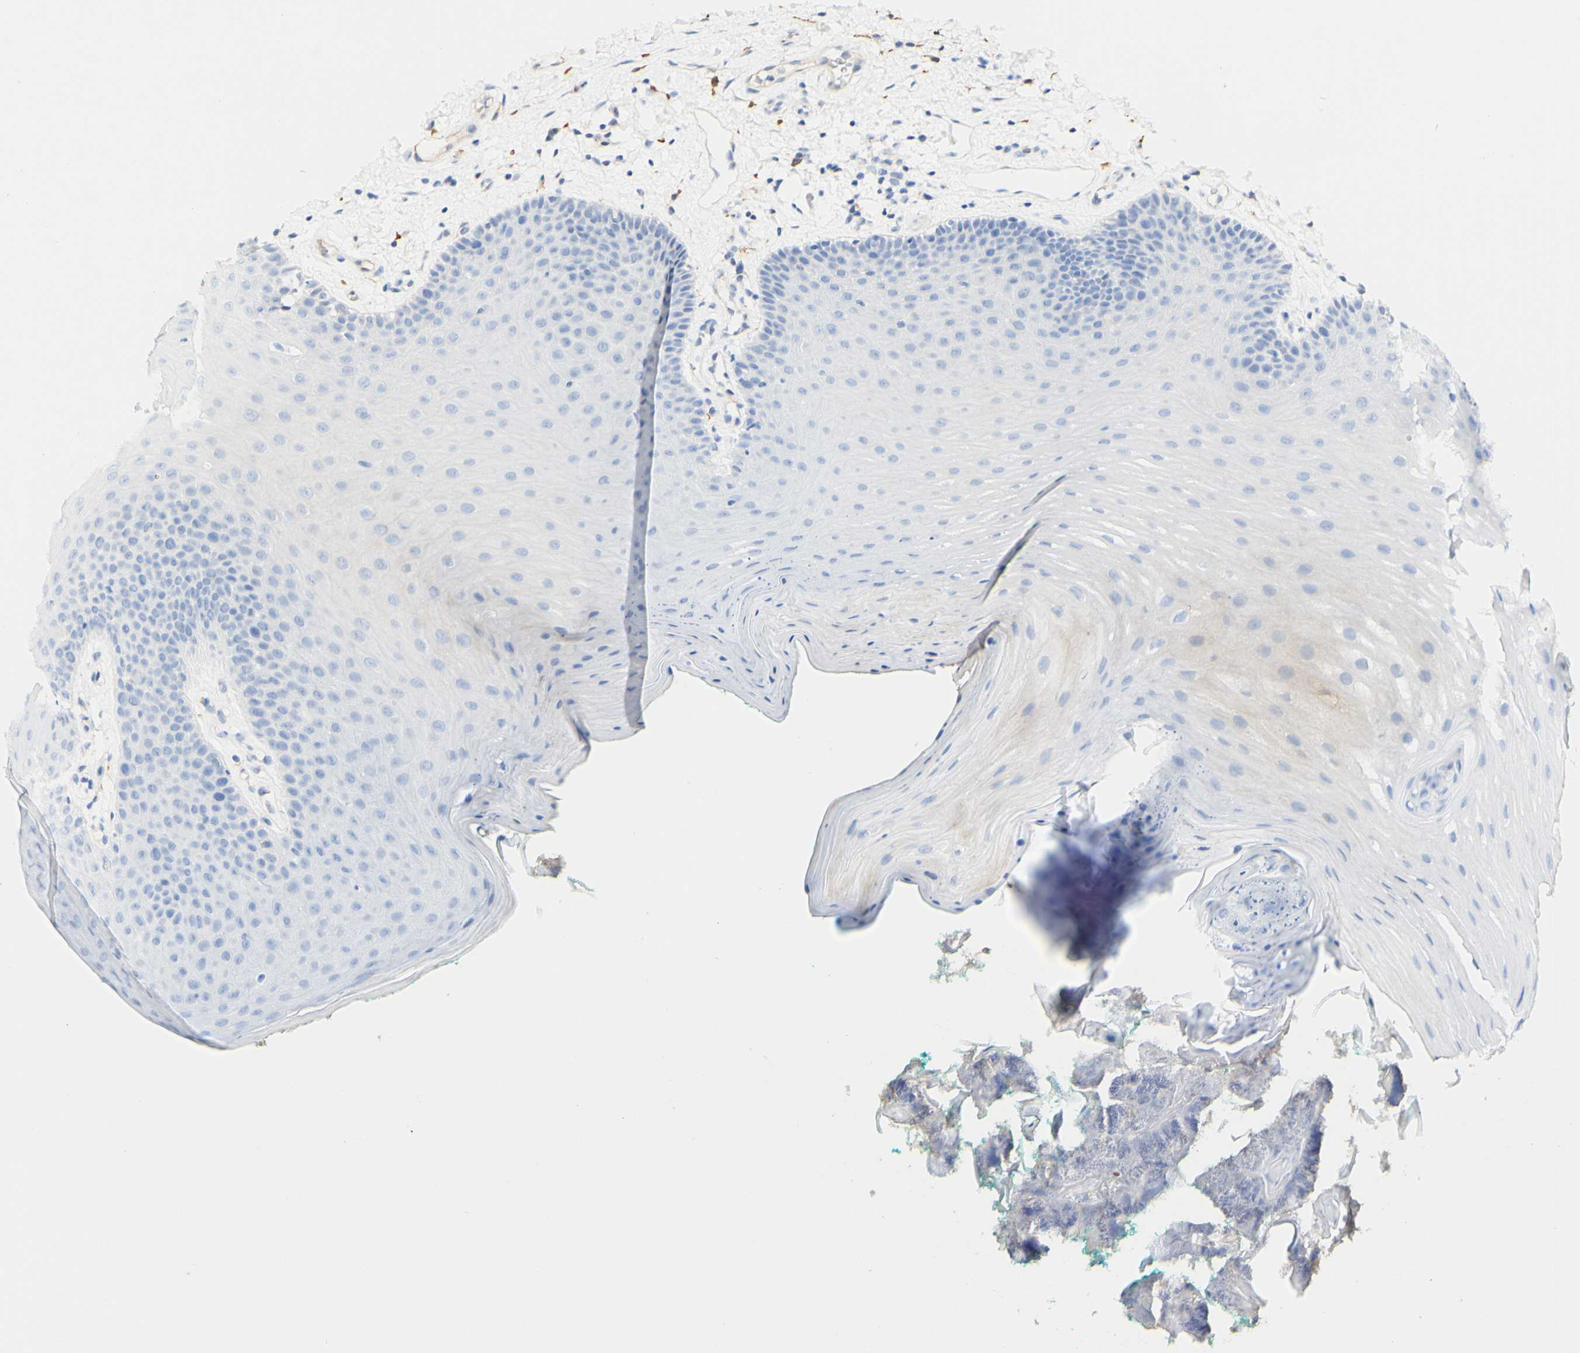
{"staining": {"intensity": "weak", "quantity": "<25%", "location": "cytoplasmic/membranous"}, "tissue": "oral mucosa", "cell_type": "Squamous epithelial cells", "image_type": "normal", "snomed": [{"axis": "morphology", "description": "Normal tissue, NOS"}, {"axis": "topography", "description": "Skeletal muscle"}, {"axis": "topography", "description": "Oral tissue"}], "caption": "Immunohistochemistry (IHC) micrograph of benign oral mucosa: human oral mucosa stained with DAB shows no significant protein staining in squamous epithelial cells. The staining is performed using DAB brown chromogen with nuclei counter-stained in using hematoxylin.", "gene": "FCGRT", "patient": {"sex": "male", "age": 58}}